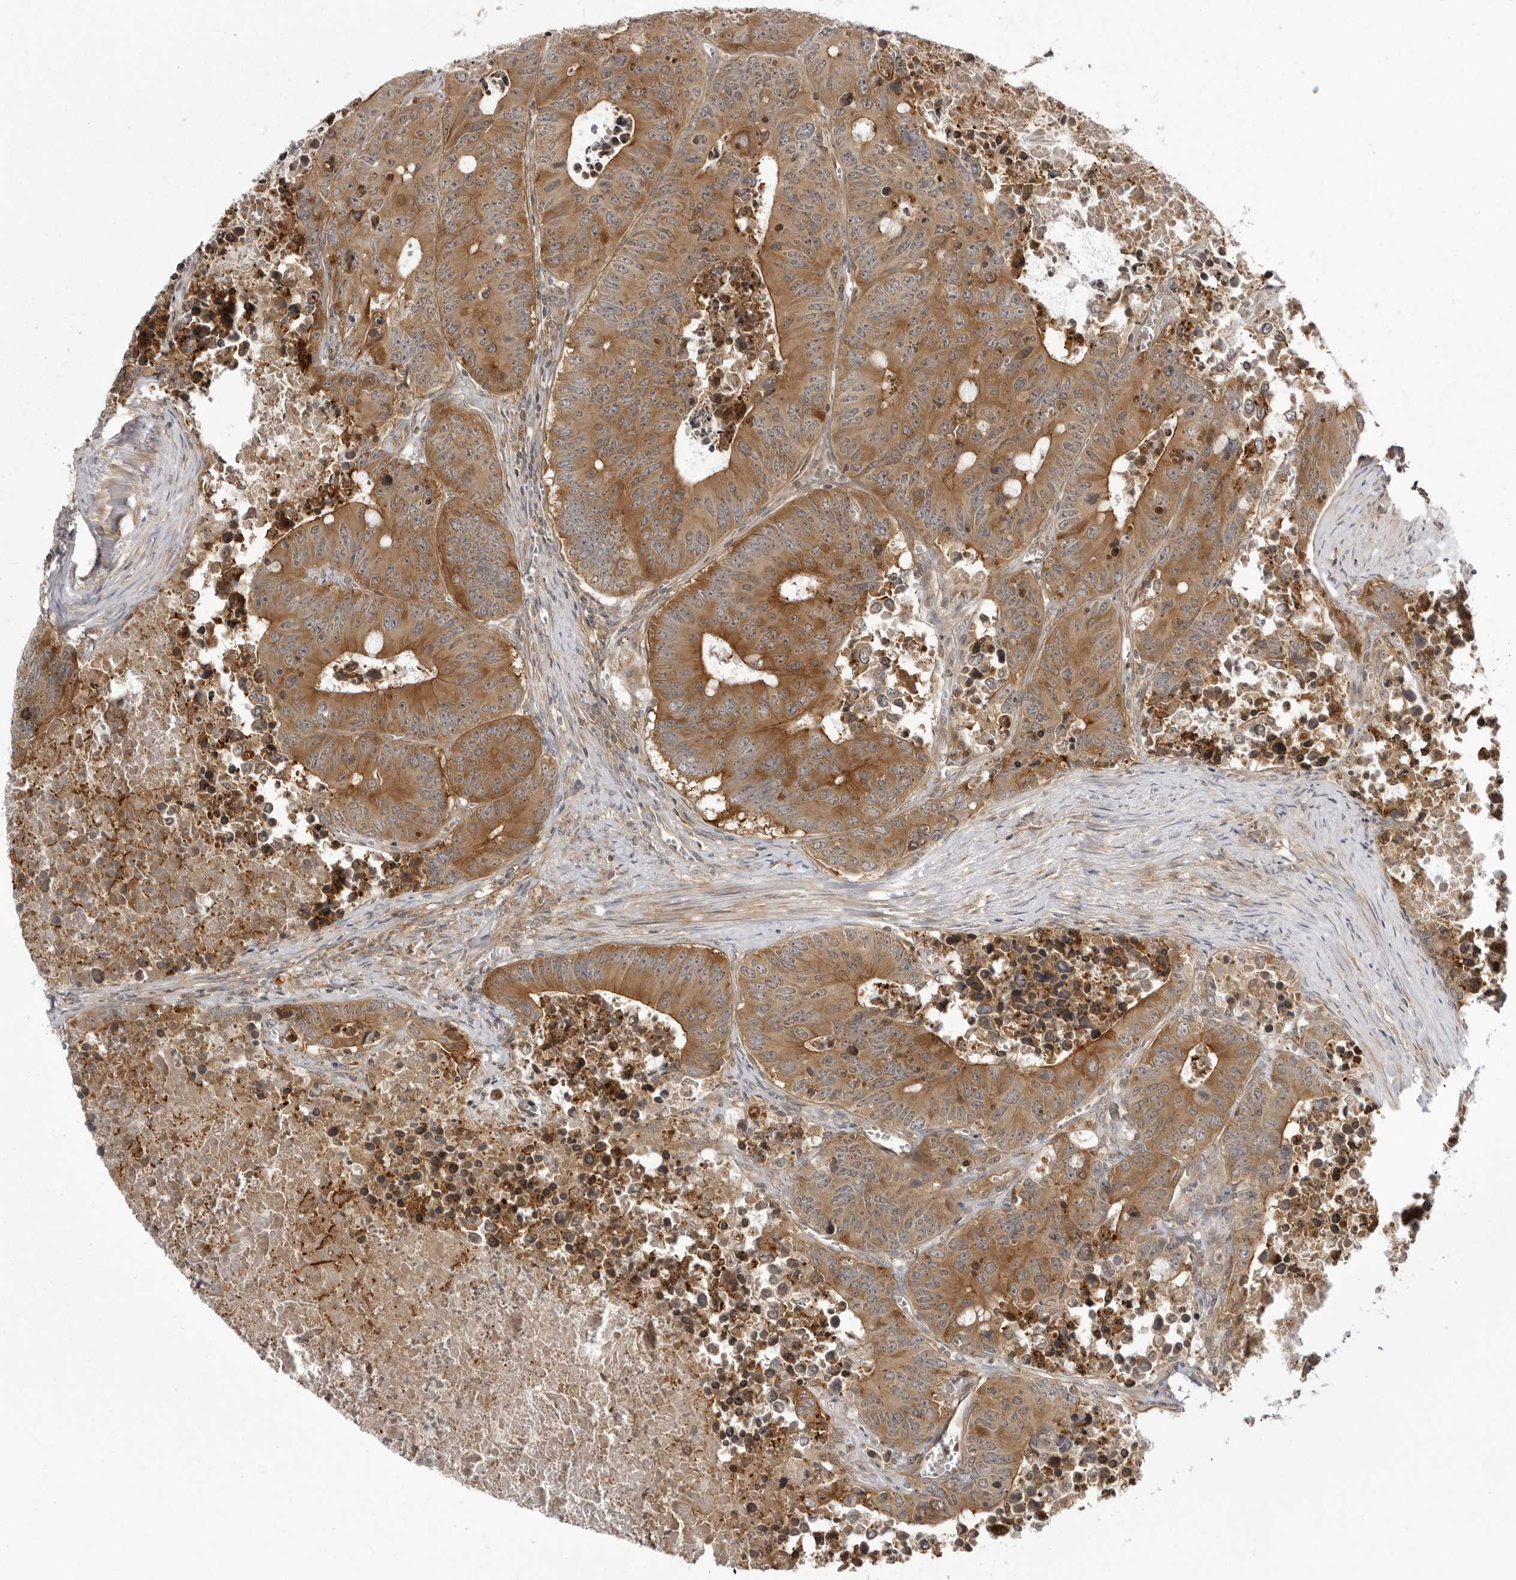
{"staining": {"intensity": "moderate", "quantity": ">75%", "location": "cytoplasmic/membranous"}, "tissue": "colorectal cancer", "cell_type": "Tumor cells", "image_type": "cancer", "snomed": [{"axis": "morphology", "description": "Adenocarcinoma, NOS"}, {"axis": "topography", "description": "Colon"}], "caption": "Immunohistochemical staining of human colorectal cancer (adenocarcinoma) displays medium levels of moderate cytoplasmic/membranous positivity in about >75% of tumor cells.", "gene": "USP43", "patient": {"sex": "male", "age": 87}}